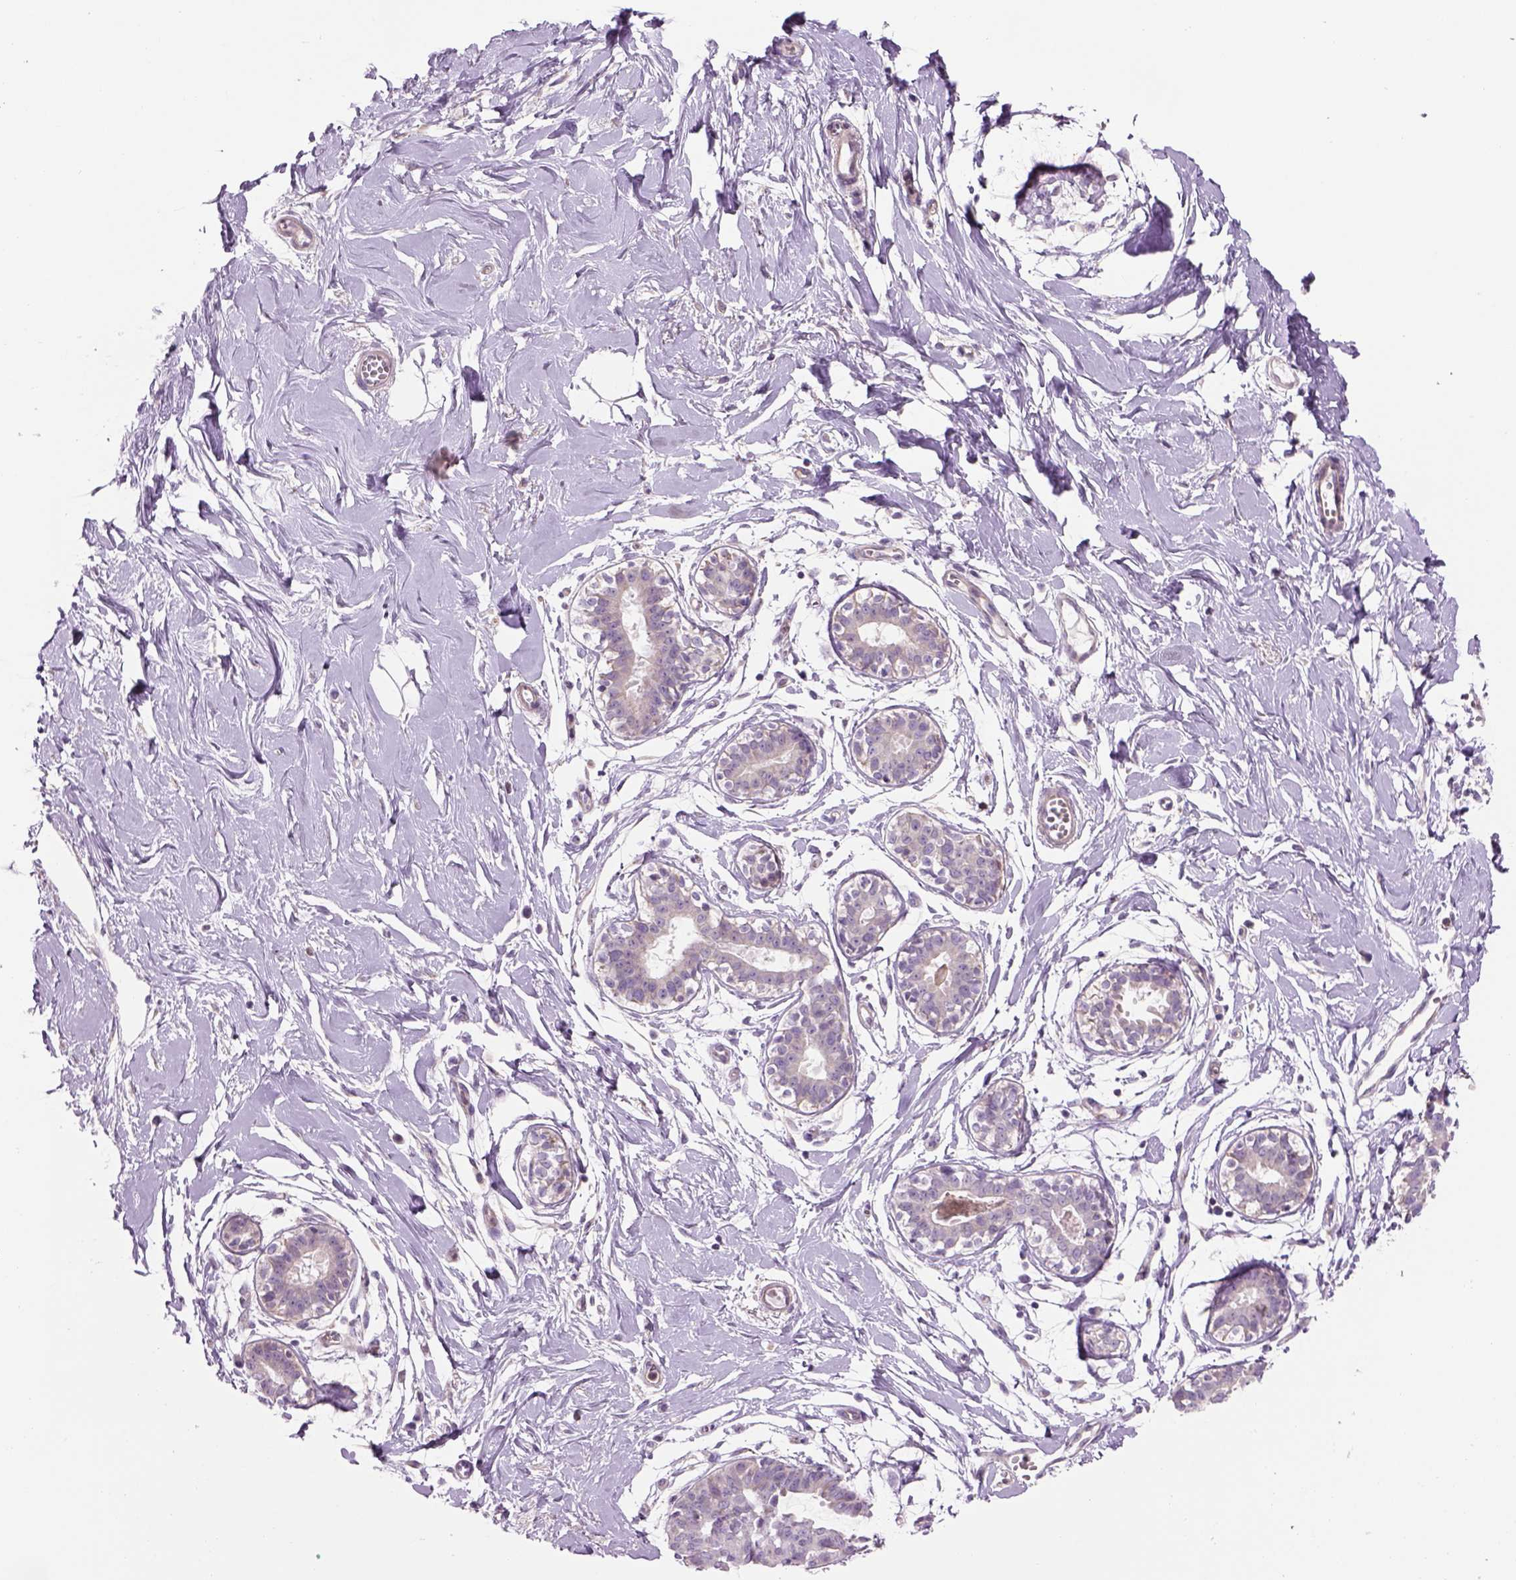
{"staining": {"intensity": "negative", "quantity": "none", "location": "none"}, "tissue": "breast", "cell_type": "Adipocytes", "image_type": "normal", "snomed": [{"axis": "morphology", "description": "Normal tissue, NOS"}, {"axis": "topography", "description": "Breast"}], "caption": "This is an IHC photomicrograph of unremarkable human breast. There is no staining in adipocytes.", "gene": "IFT52", "patient": {"sex": "female", "age": 49}}